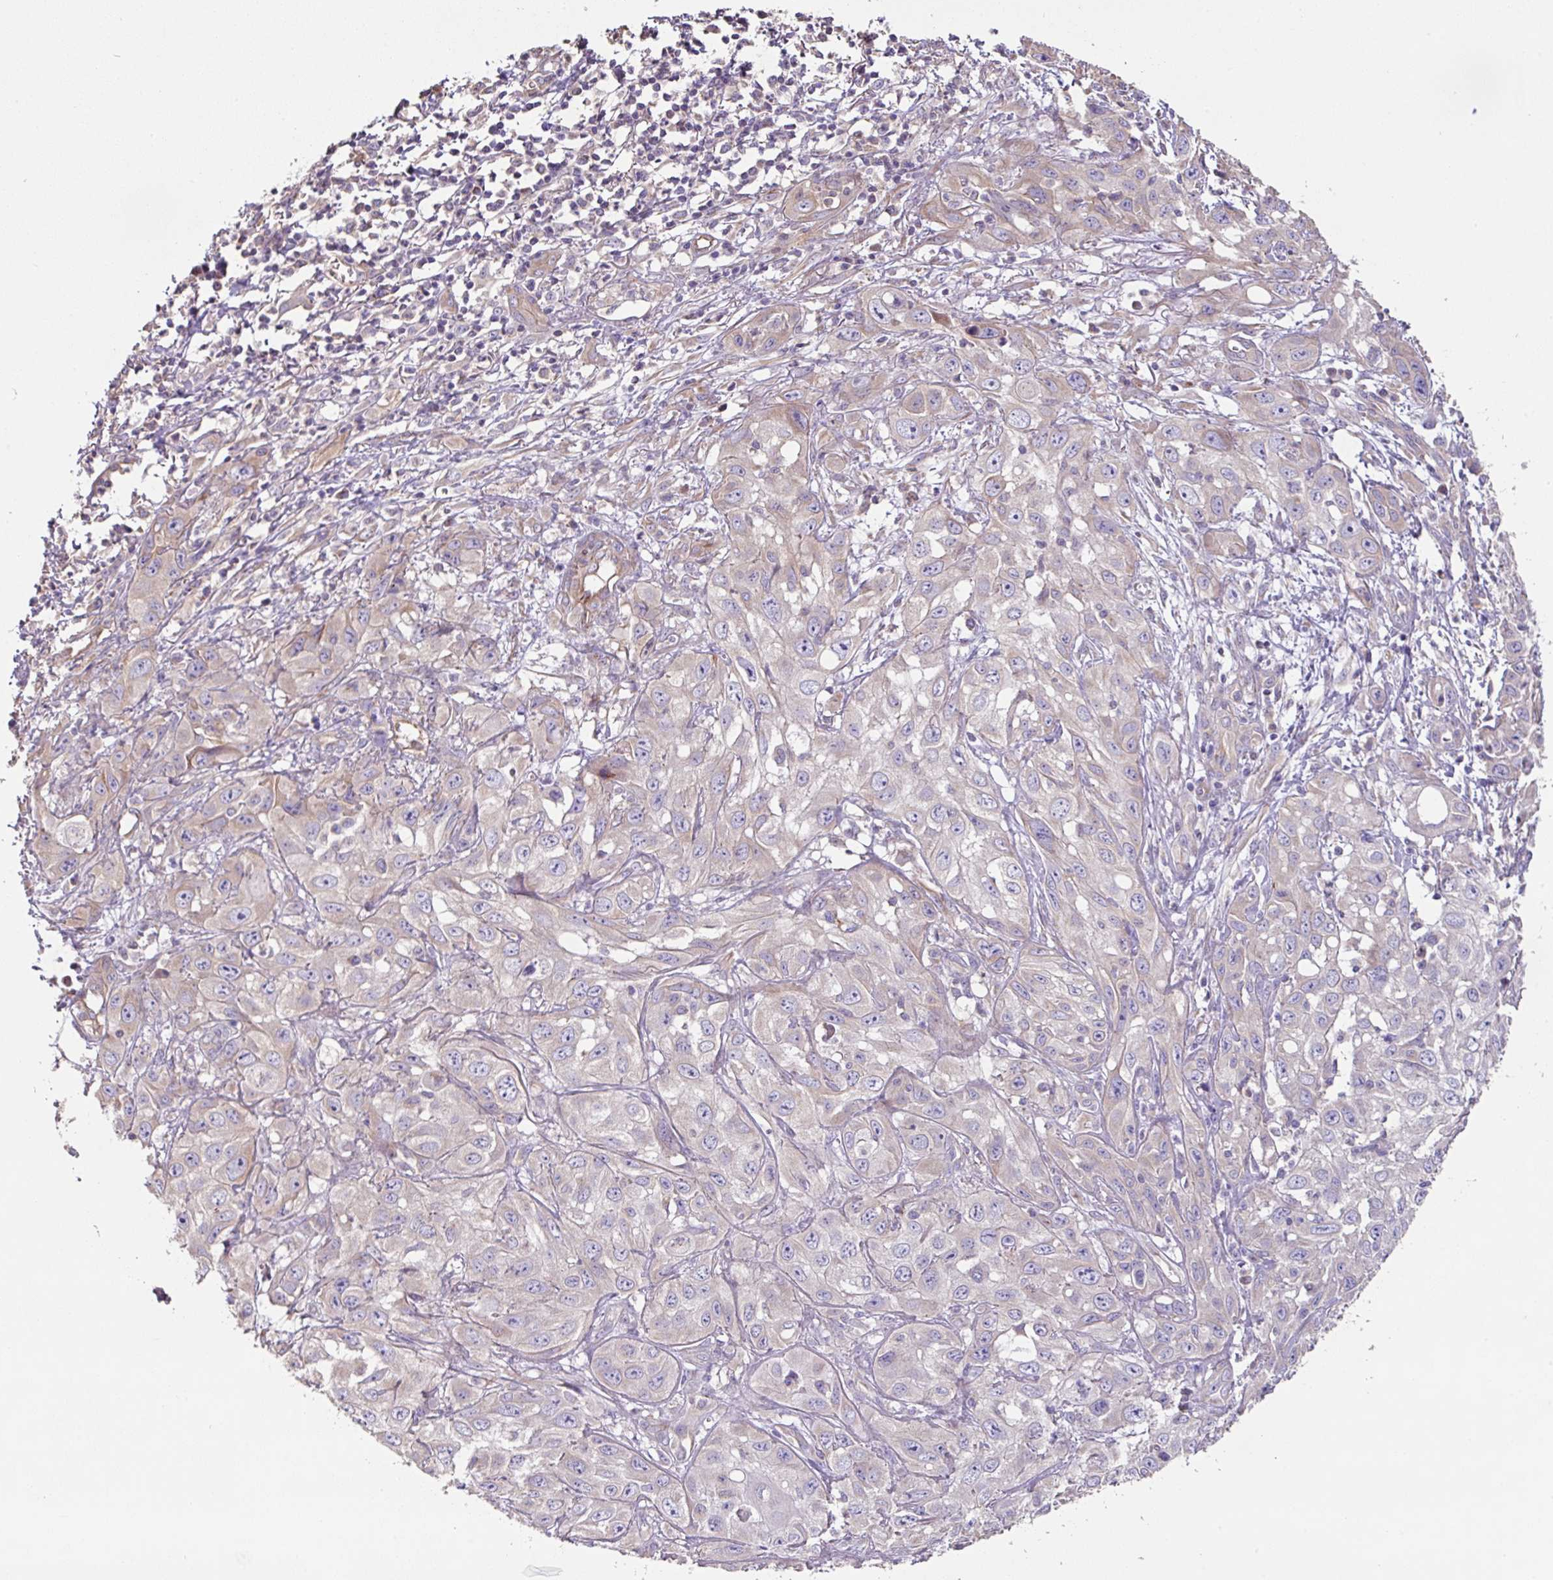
{"staining": {"intensity": "negative", "quantity": "none", "location": "none"}, "tissue": "skin cancer", "cell_type": "Tumor cells", "image_type": "cancer", "snomed": [{"axis": "morphology", "description": "Squamous cell carcinoma, NOS"}, {"axis": "topography", "description": "Skin"}, {"axis": "topography", "description": "Vulva"}], "caption": "Tumor cells are negative for brown protein staining in skin cancer. The staining was performed using DAB to visualize the protein expression in brown, while the nuclei were stained in blue with hematoxylin (Magnification: 20x).", "gene": "MRRF", "patient": {"sex": "female", "age": 71}}